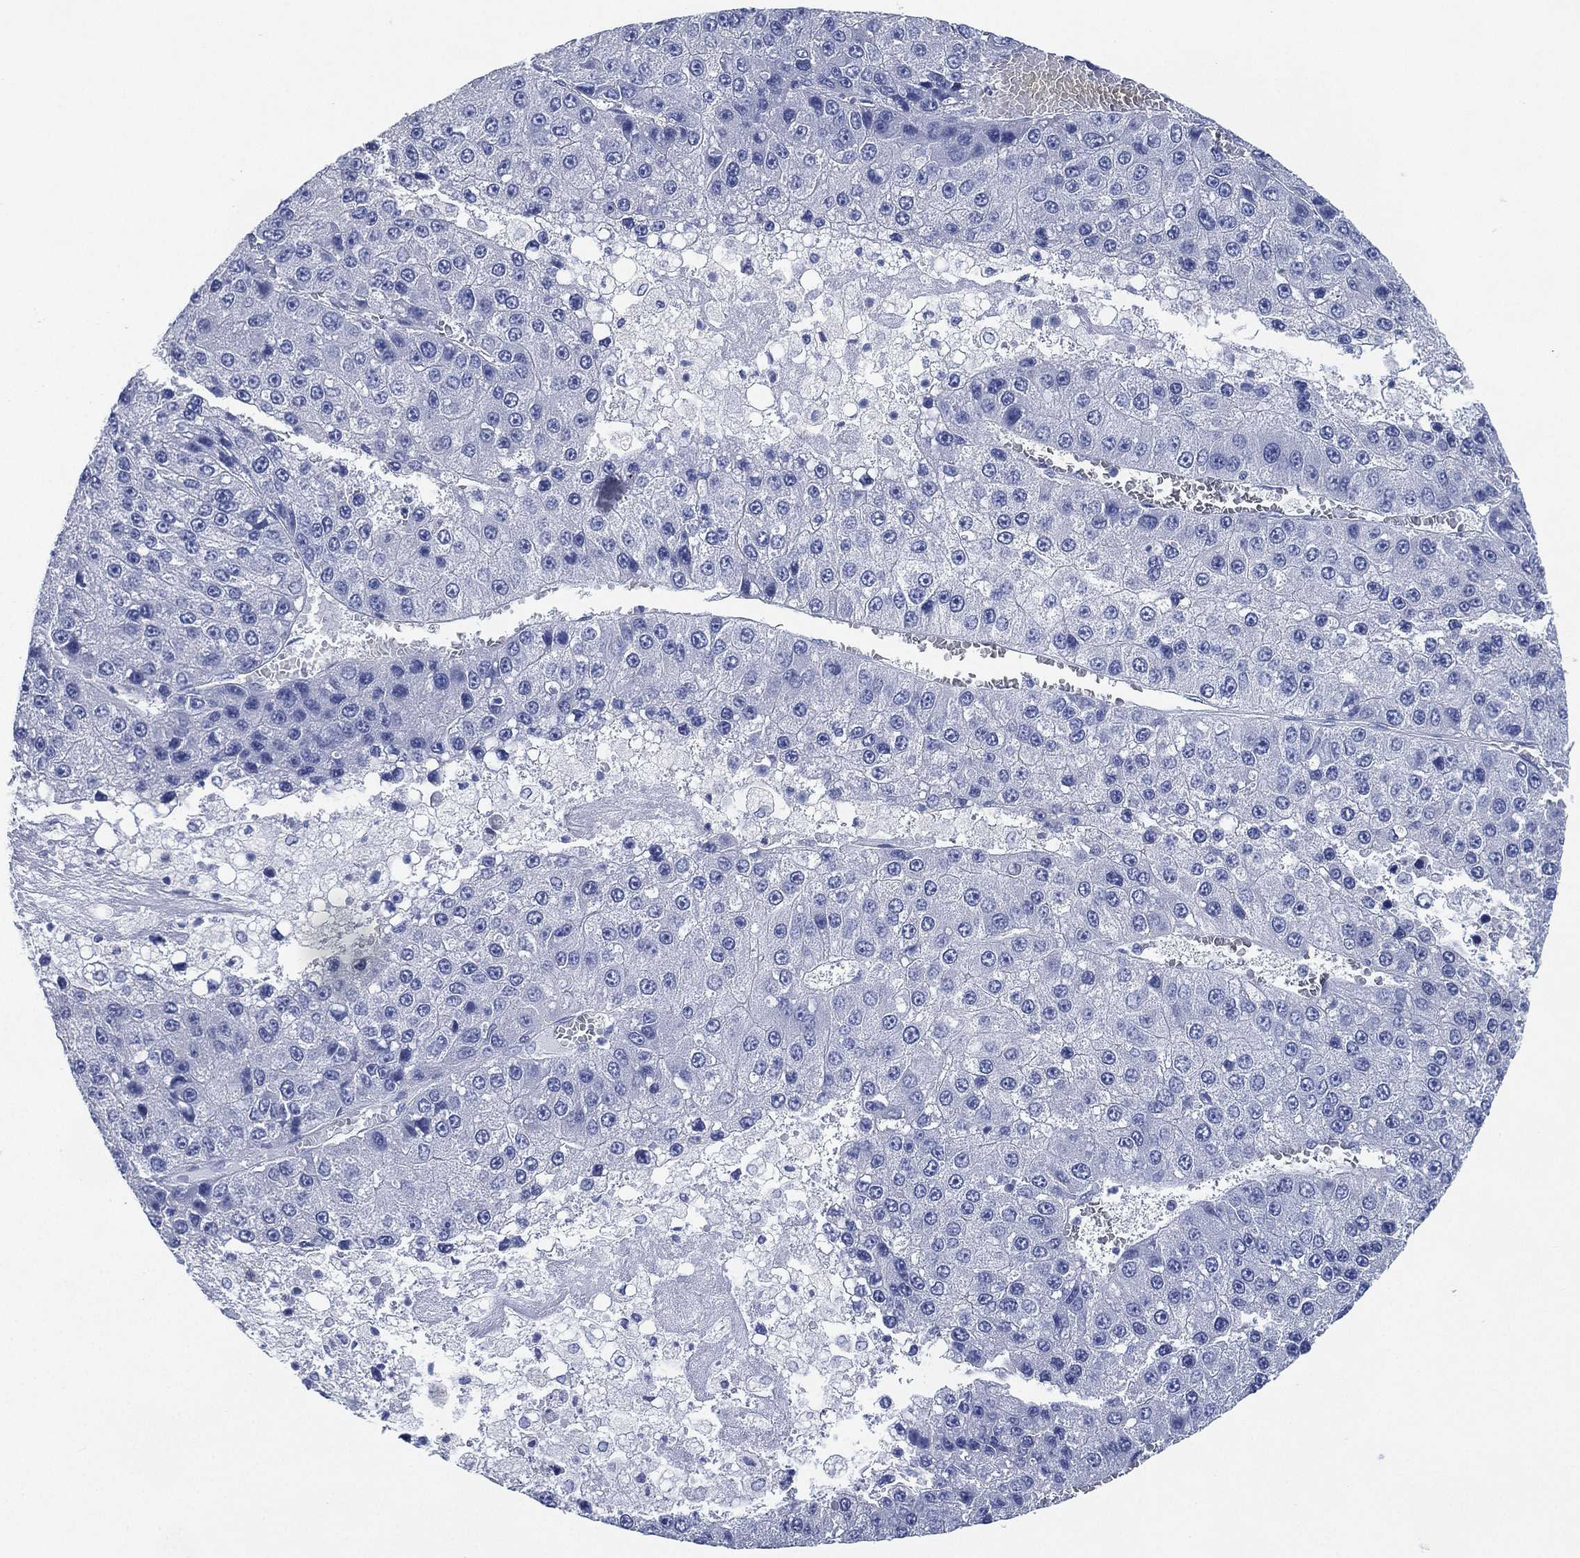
{"staining": {"intensity": "negative", "quantity": "none", "location": "none"}, "tissue": "liver cancer", "cell_type": "Tumor cells", "image_type": "cancer", "snomed": [{"axis": "morphology", "description": "Carcinoma, Hepatocellular, NOS"}, {"axis": "topography", "description": "Liver"}], "caption": "Immunohistochemical staining of human liver cancer demonstrates no significant expression in tumor cells.", "gene": "CCDC70", "patient": {"sex": "female", "age": 73}}